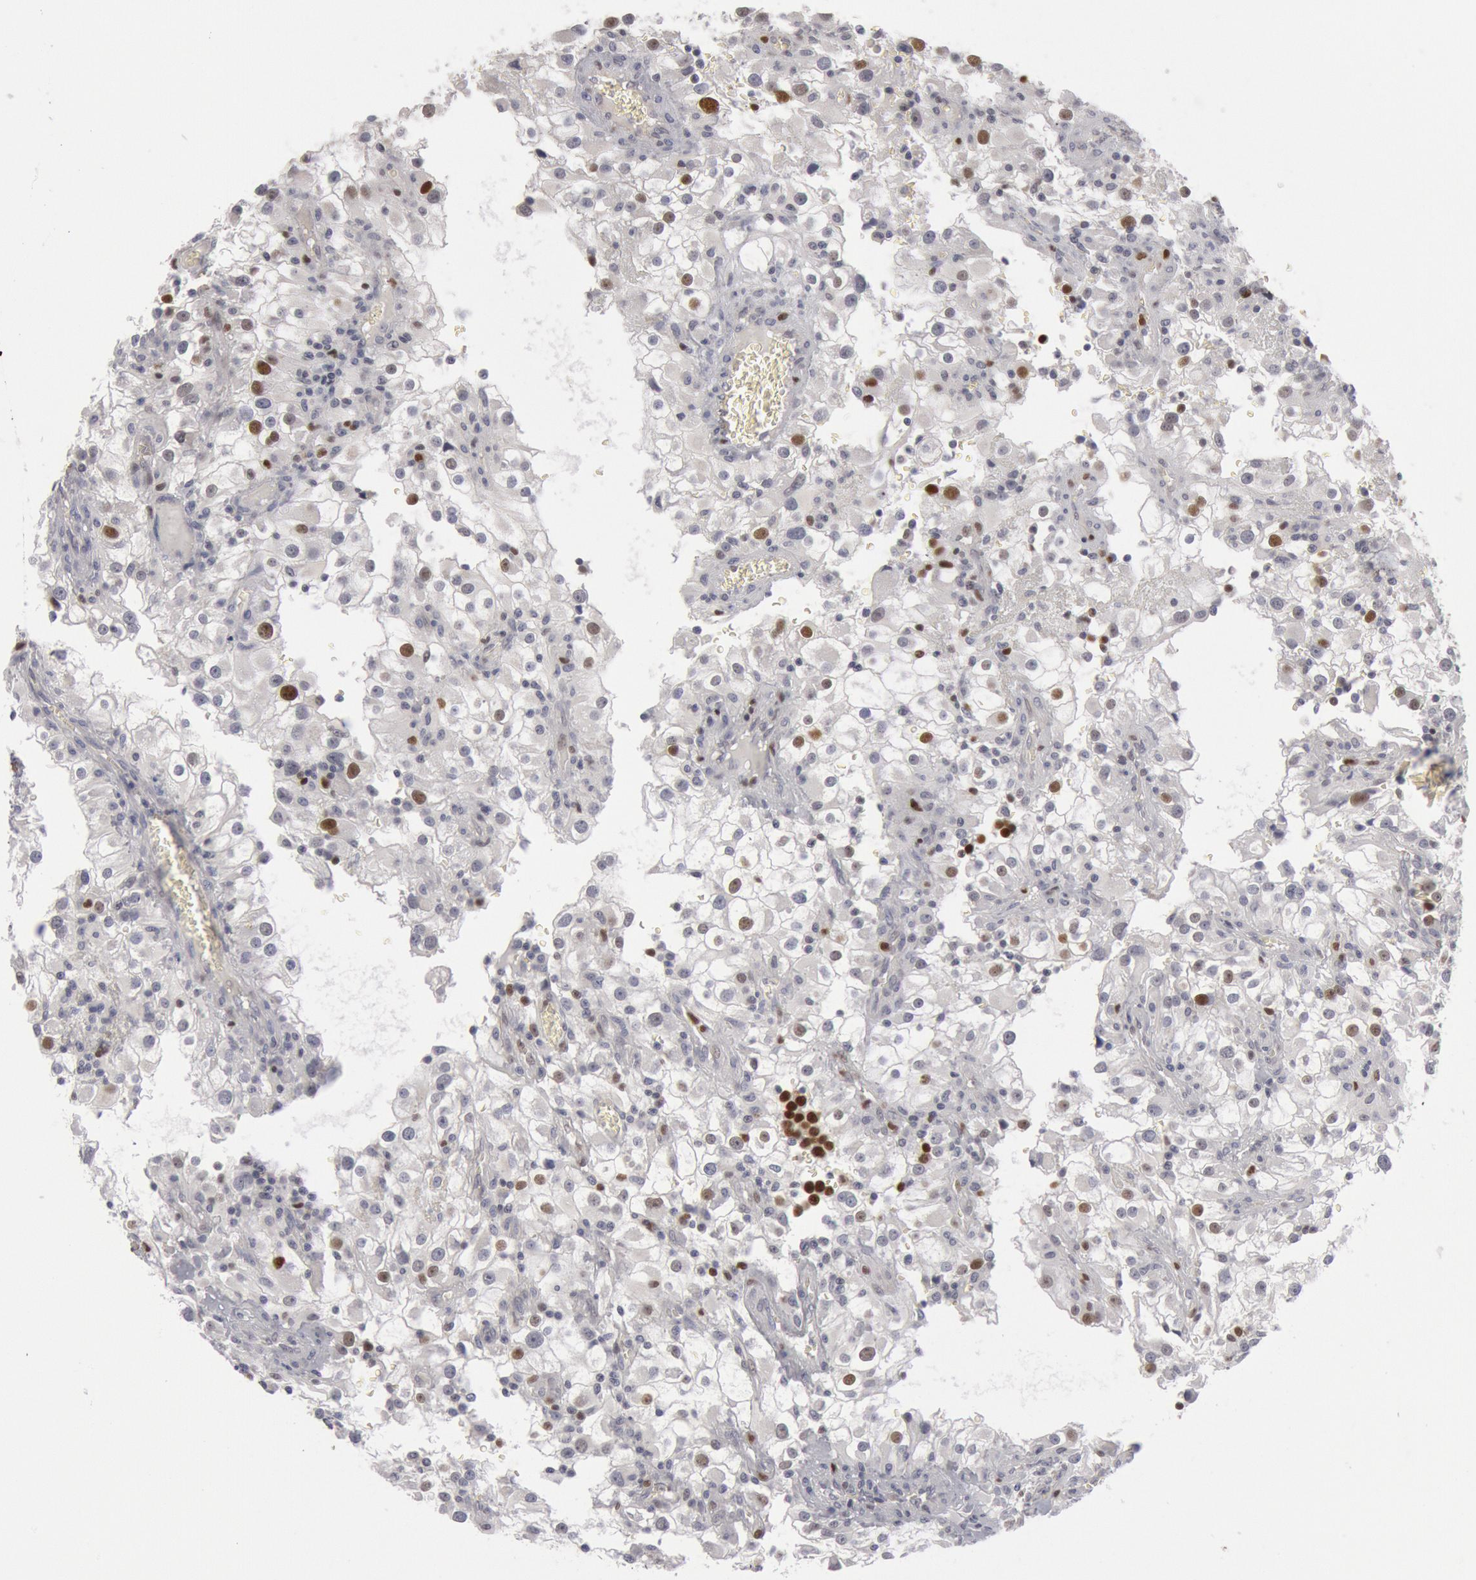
{"staining": {"intensity": "weak", "quantity": "<25%", "location": "nuclear"}, "tissue": "renal cancer", "cell_type": "Tumor cells", "image_type": "cancer", "snomed": [{"axis": "morphology", "description": "Adenocarcinoma, NOS"}, {"axis": "topography", "description": "Kidney"}], "caption": "A photomicrograph of adenocarcinoma (renal) stained for a protein demonstrates no brown staining in tumor cells.", "gene": "WDHD1", "patient": {"sex": "female", "age": 52}}